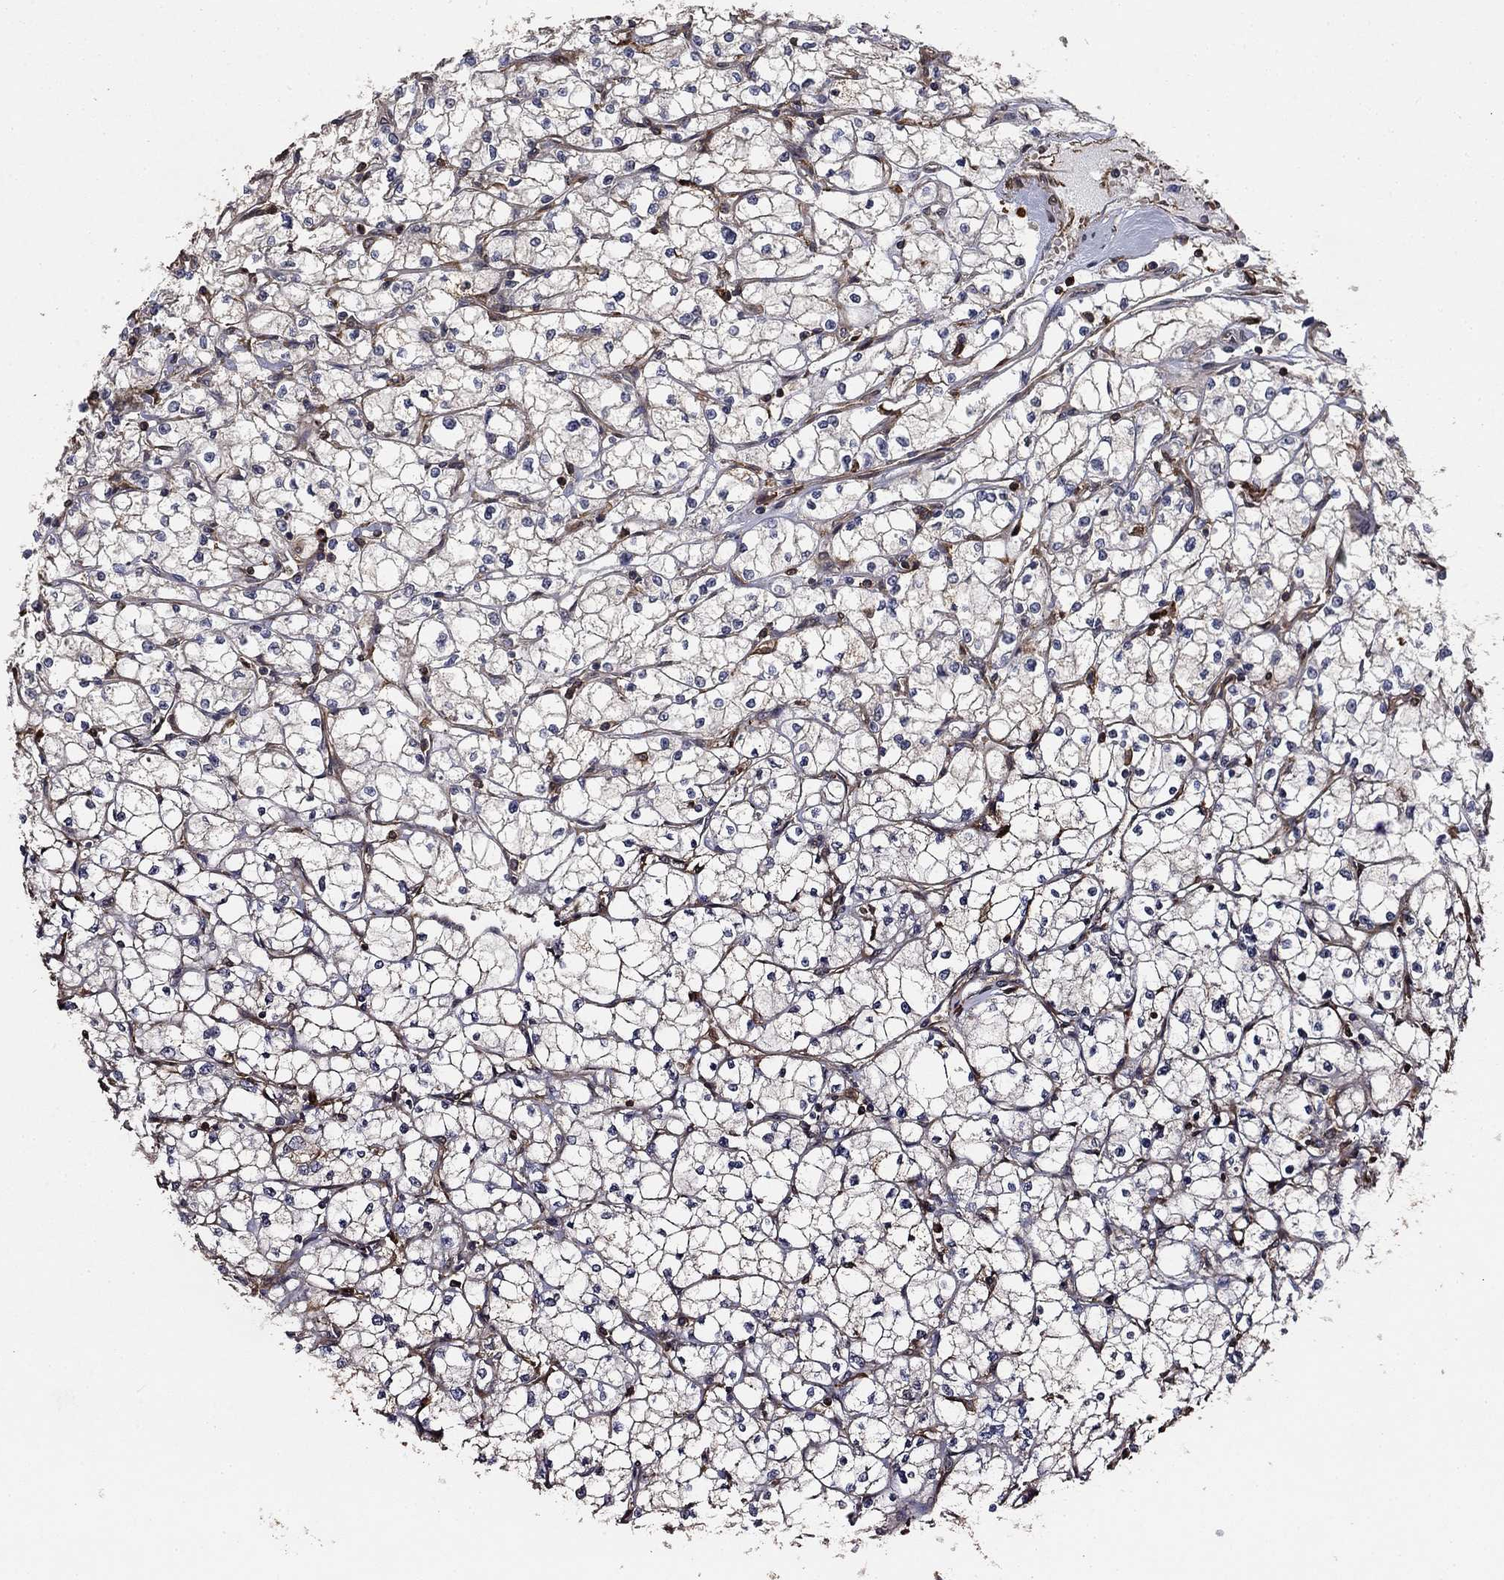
{"staining": {"intensity": "weak", "quantity": "<25%", "location": "cytoplasmic/membranous"}, "tissue": "renal cancer", "cell_type": "Tumor cells", "image_type": "cancer", "snomed": [{"axis": "morphology", "description": "Adenocarcinoma, NOS"}, {"axis": "topography", "description": "Kidney"}], "caption": "DAB (3,3'-diaminobenzidine) immunohistochemical staining of human adenocarcinoma (renal) shows no significant expression in tumor cells. The staining is performed using DAB brown chromogen with nuclei counter-stained in using hematoxylin.", "gene": "HABP4", "patient": {"sex": "male", "age": 67}}